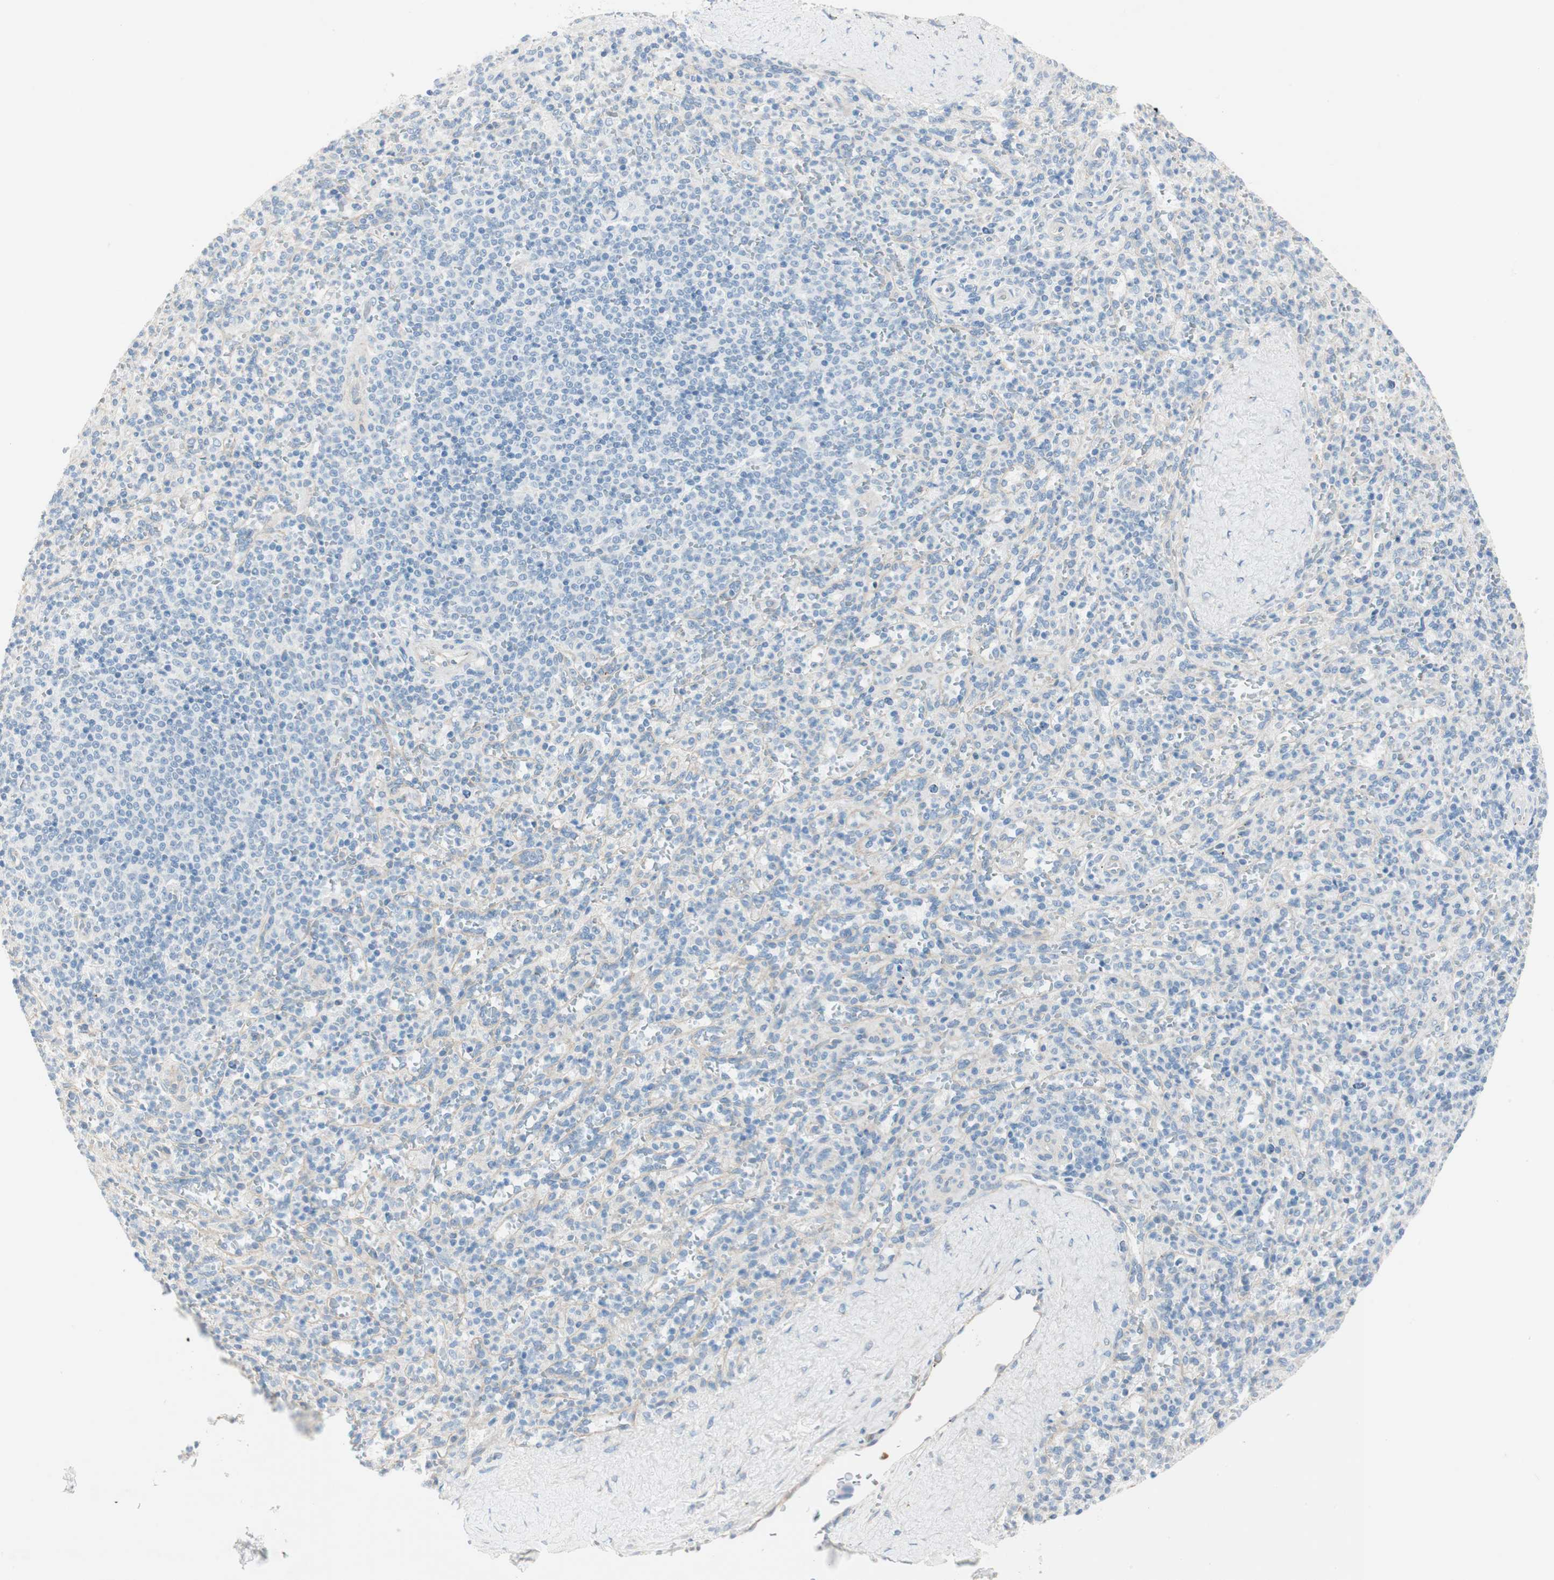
{"staining": {"intensity": "negative", "quantity": "none", "location": "none"}, "tissue": "spleen", "cell_type": "Cells in red pulp", "image_type": "normal", "snomed": [{"axis": "morphology", "description": "Normal tissue, NOS"}, {"axis": "topography", "description": "Spleen"}], "caption": "Protein analysis of normal spleen displays no significant expression in cells in red pulp. Nuclei are stained in blue.", "gene": "CDK3", "patient": {"sex": "male", "age": 36}}